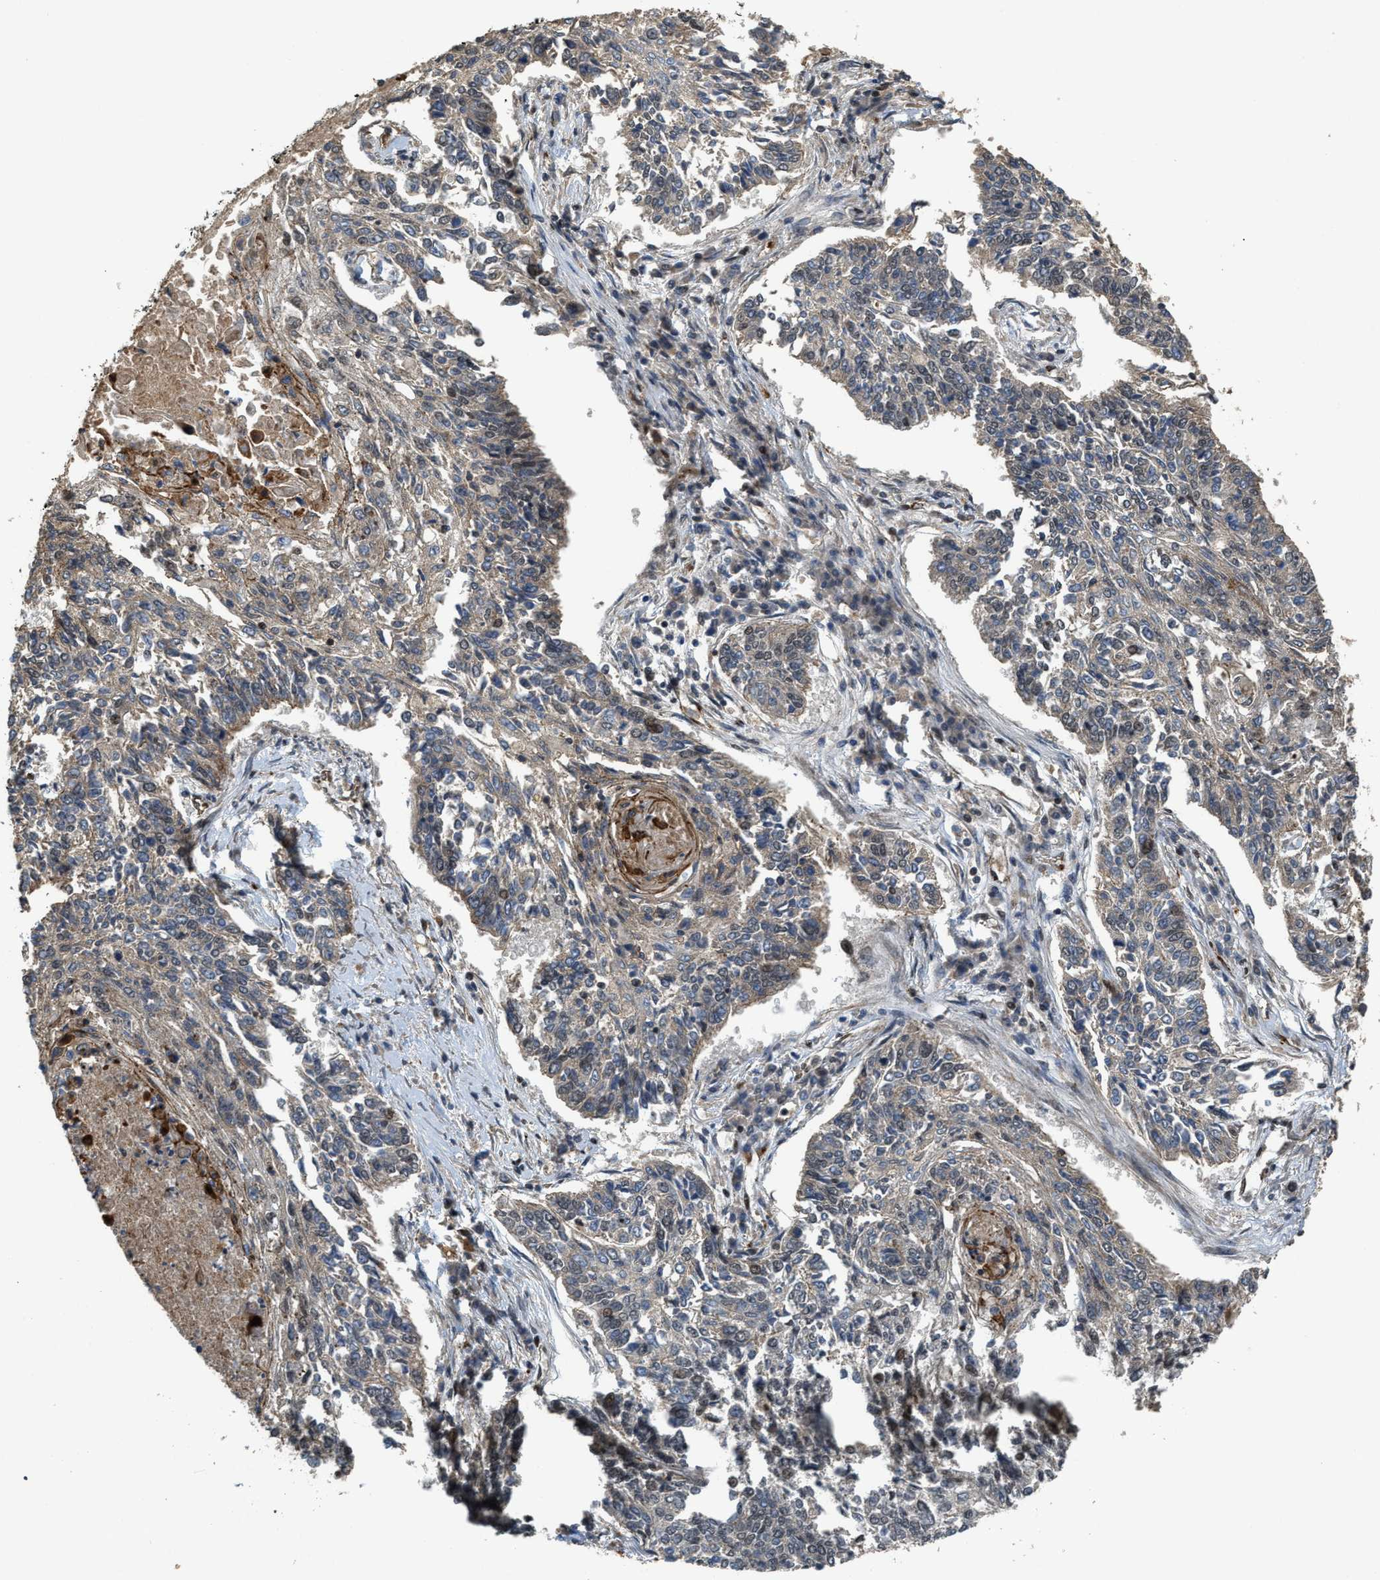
{"staining": {"intensity": "weak", "quantity": "<25%", "location": "cytoplasmic/membranous"}, "tissue": "lung cancer", "cell_type": "Tumor cells", "image_type": "cancer", "snomed": [{"axis": "morphology", "description": "Normal tissue, NOS"}, {"axis": "morphology", "description": "Squamous cell carcinoma, NOS"}, {"axis": "topography", "description": "Cartilage tissue"}, {"axis": "topography", "description": "Bronchus"}, {"axis": "topography", "description": "Lung"}], "caption": "This is an immunohistochemistry micrograph of lung cancer (squamous cell carcinoma). There is no expression in tumor cells.", "gene": "DPF2", "patient": {"sex": "female", "age": 49}}